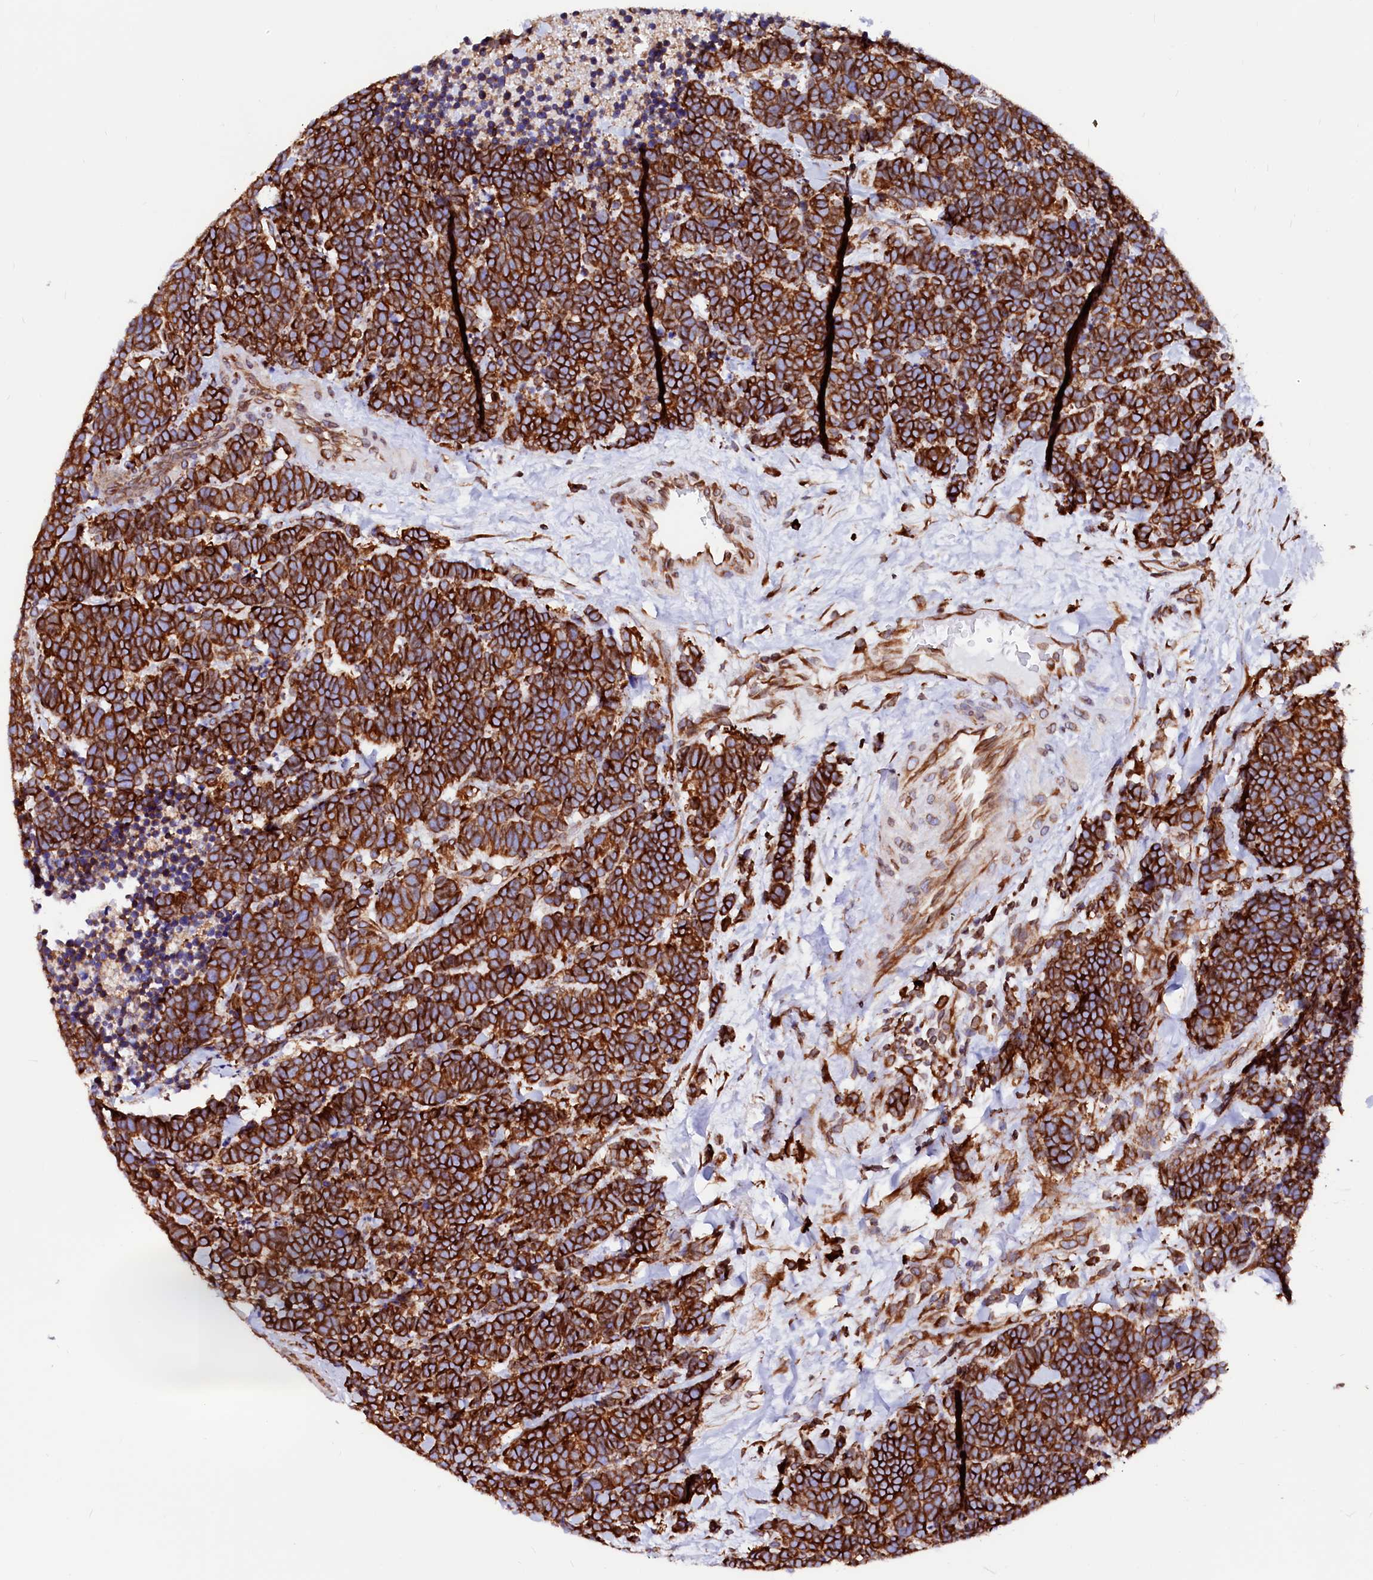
{"staining": {"intensity": "strong", "quantity": ">75%", "location": "cytoplasmic/membranous"}, "tissue": "carcinoid", "cell_type": "Tumor cells", "image_type": "cancer", "snomed": [{"axis": "morphology", "description": "Carcinoma, NOS"}, {"axis": "morphology", "description": "Carcinoid, malignant, NOS"}, {"axis": "topography", "description": "Urinary bladder"}], "caption": "Carcinoid stained with a brown dye displays strong cytoplasmic/membranous positive positivity in approximately >75% of tumor cells.", "gene": "DERL1", "patient": {"sex": "male", "age": 57}}